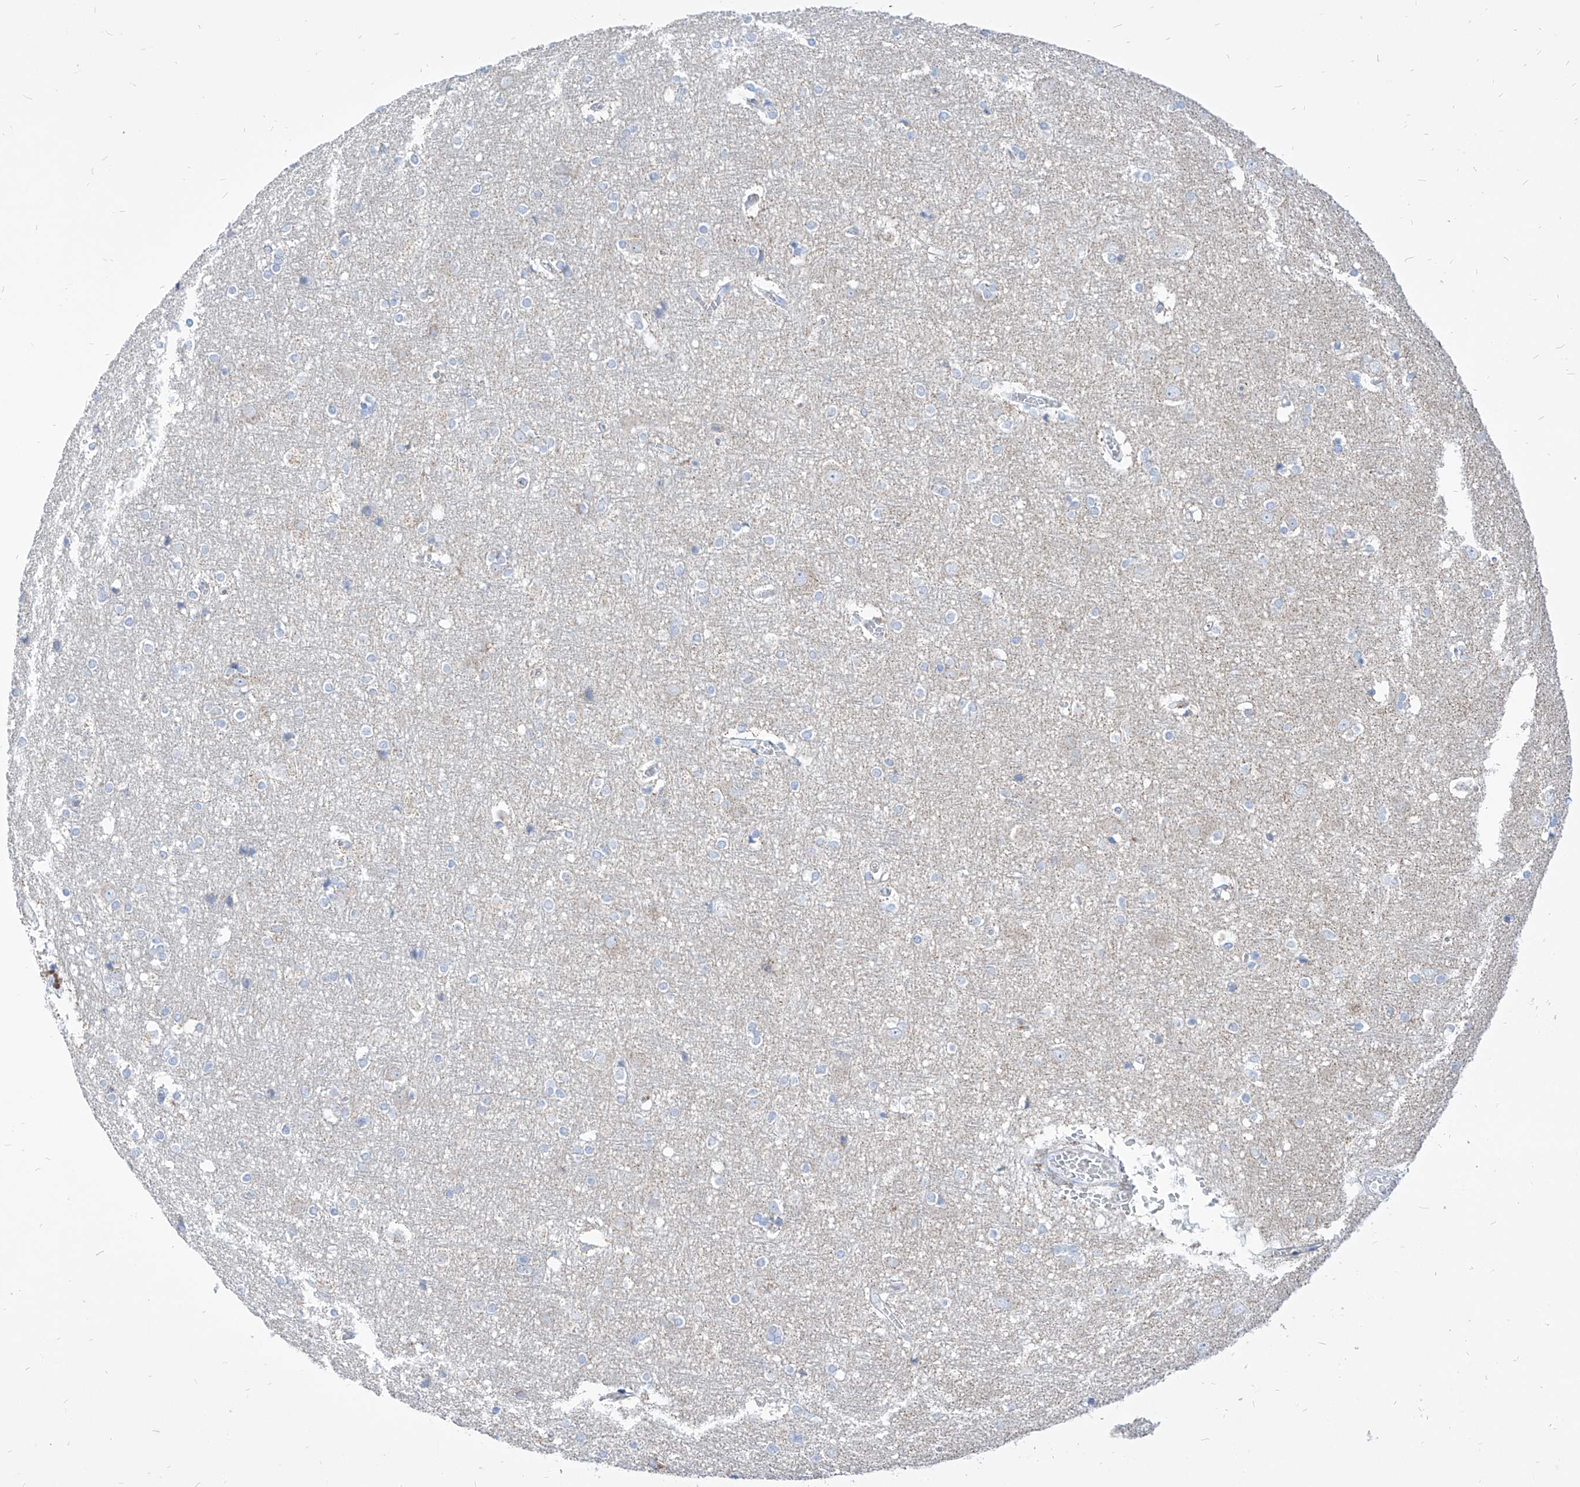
{"staining": {"intensity": "negative", "quantity": "none", "location": "none"}, "tissue": "cerebral cortex", "cell_type": "Endothelial cells", "image_type": "normal", "snomed": [{"axis": "morphology", "description": "Normal tissue, NOS"}, {"axis": "topography", "description": "Cerebral cortex"}], "caption": "Photomicrograph shows no protein expression in endothelial cells of normal cerebral cortex.", "gene": "COQ3", "patient": {"sex": "male", "age": 54}}